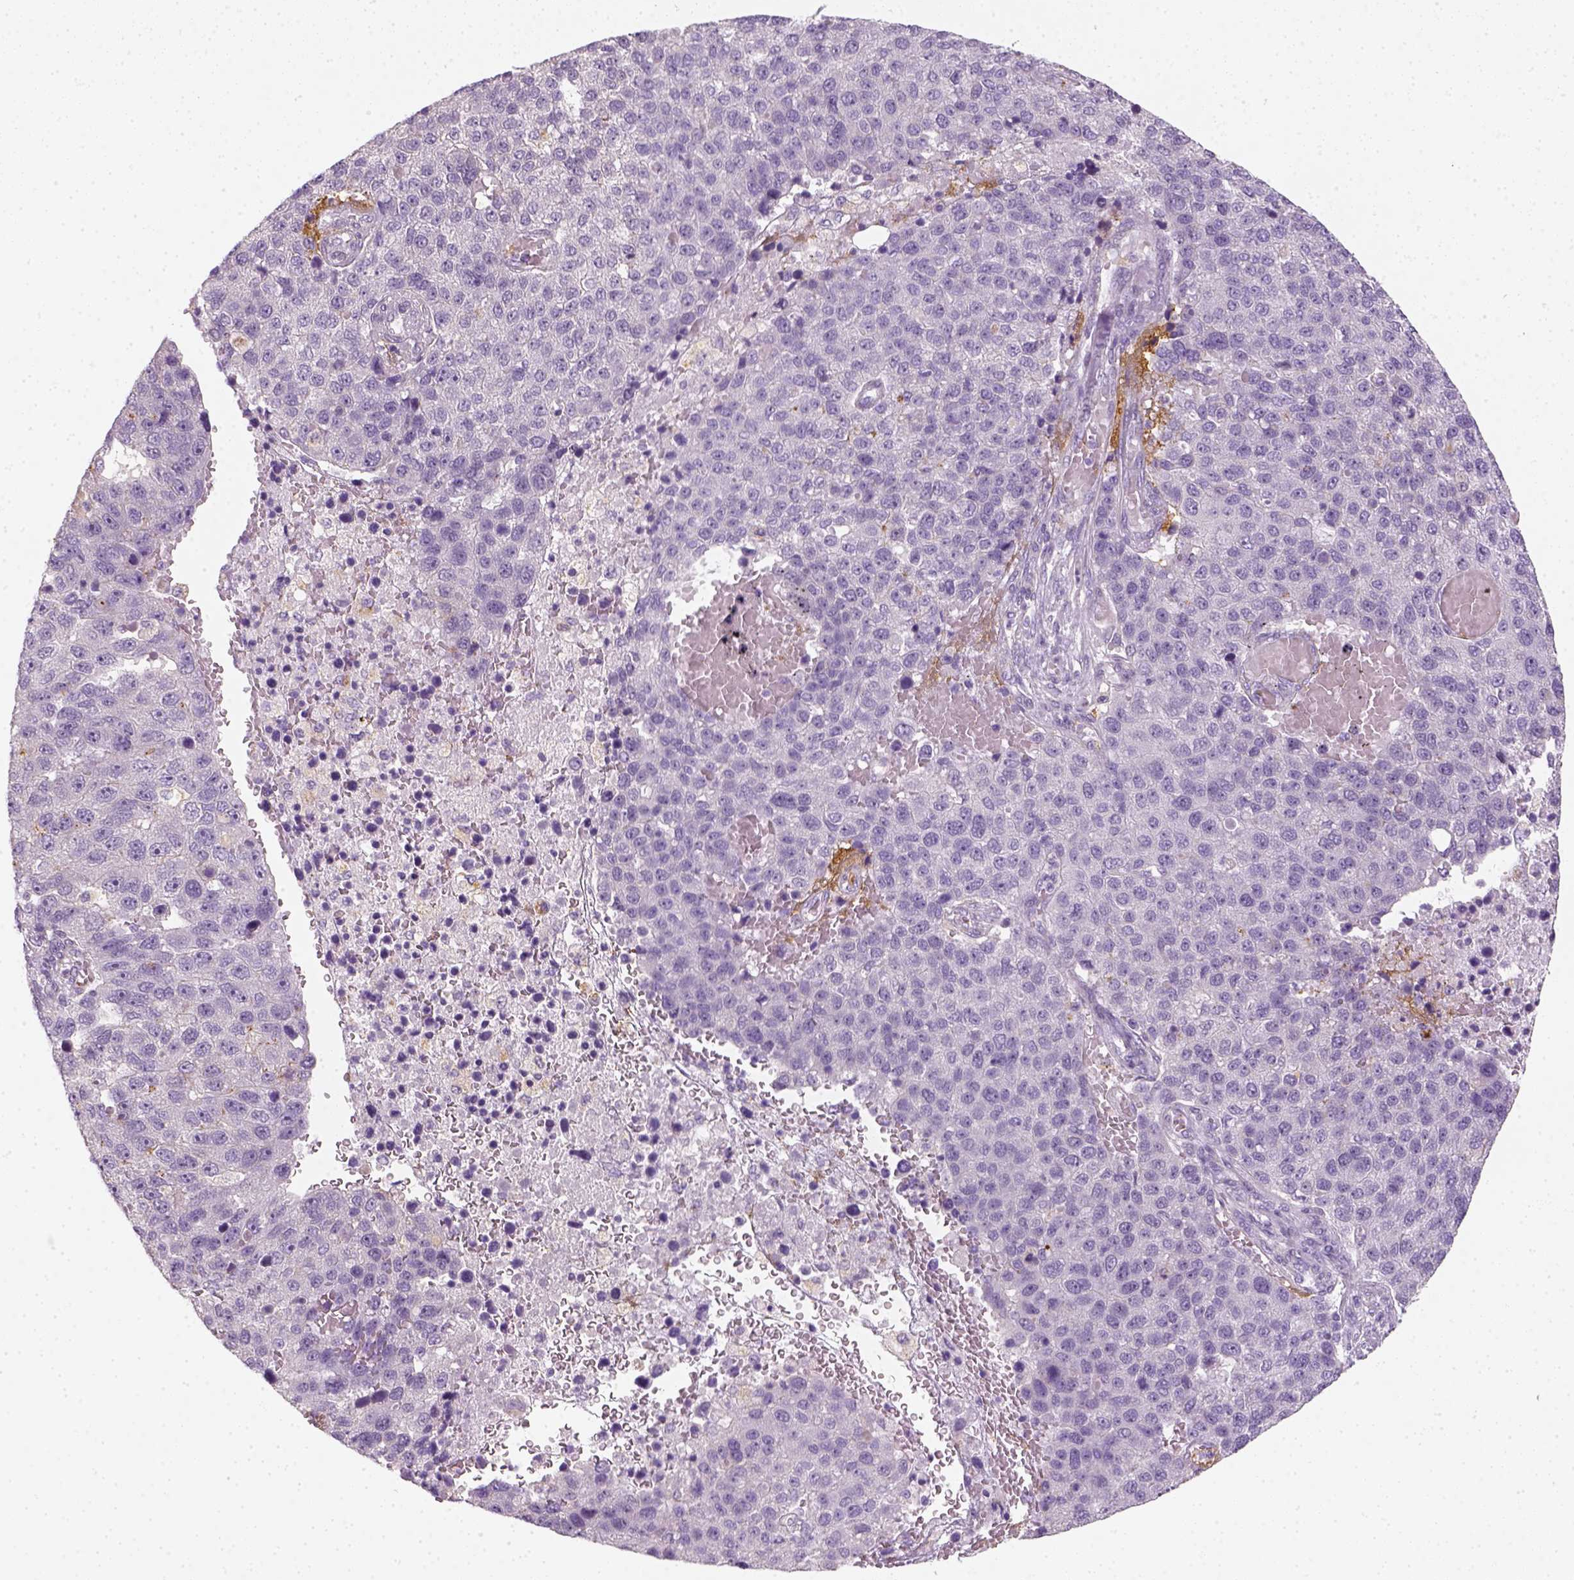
{"staining": {"intensity": "negative", "quantity": "none", "location": "none"}, "tissue": "pancreatic cancer", "cell_type": "Tumor cells", "image_type": "cancer", "snomed": [{"axis": "morphology", "description": "Adenocarcinoma, NOS"}, {"axis": "topography", "description": "Pancreas"}], "caption": "IHC of pancreatic cancer (adenocarcinoma) displays no staining in tumor cells.", "gene": "FAM163B", "patient": {"sex": "female", "age": 61}}